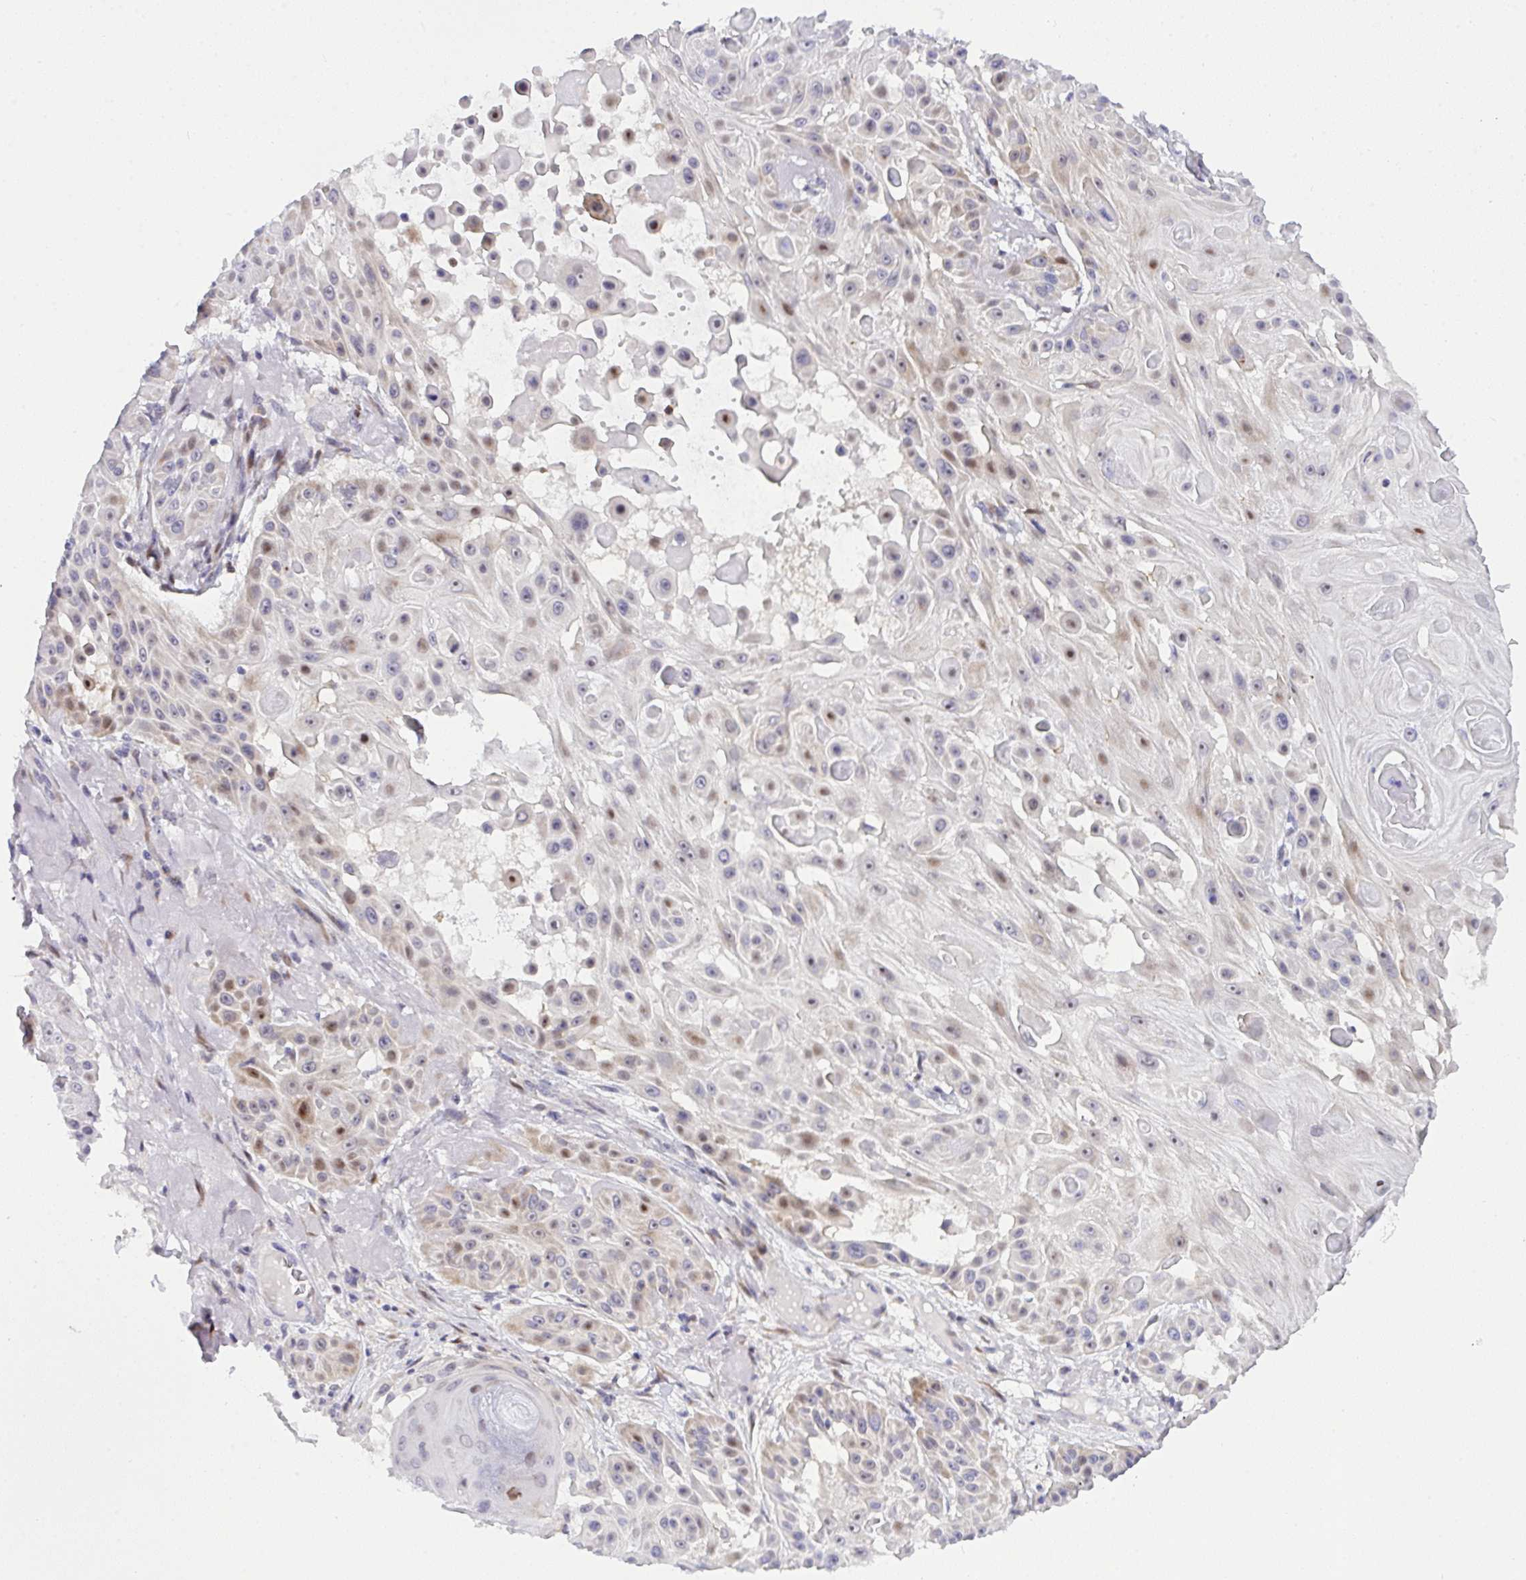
{"staining": {"intensity": "moderate", "quantity": "<25%", "location": "nuclear"}, "tissue": "skin cancer", "cell_type": "Tumor cells", "image_type": "cancer", "snomed": [{"axis": "morphology", "description": "Squamous cell carcinoma, NOS"}, {"axis": "topography", "description": "Skin"}], "caption": "Protein analysis of skin cancer (squamous cell carcinoma) tissue shows moderate nuclear staining in about <25% of tumor cells.", "gene": "ZNF554", "patient": {"sex": "male", "age": 91}}